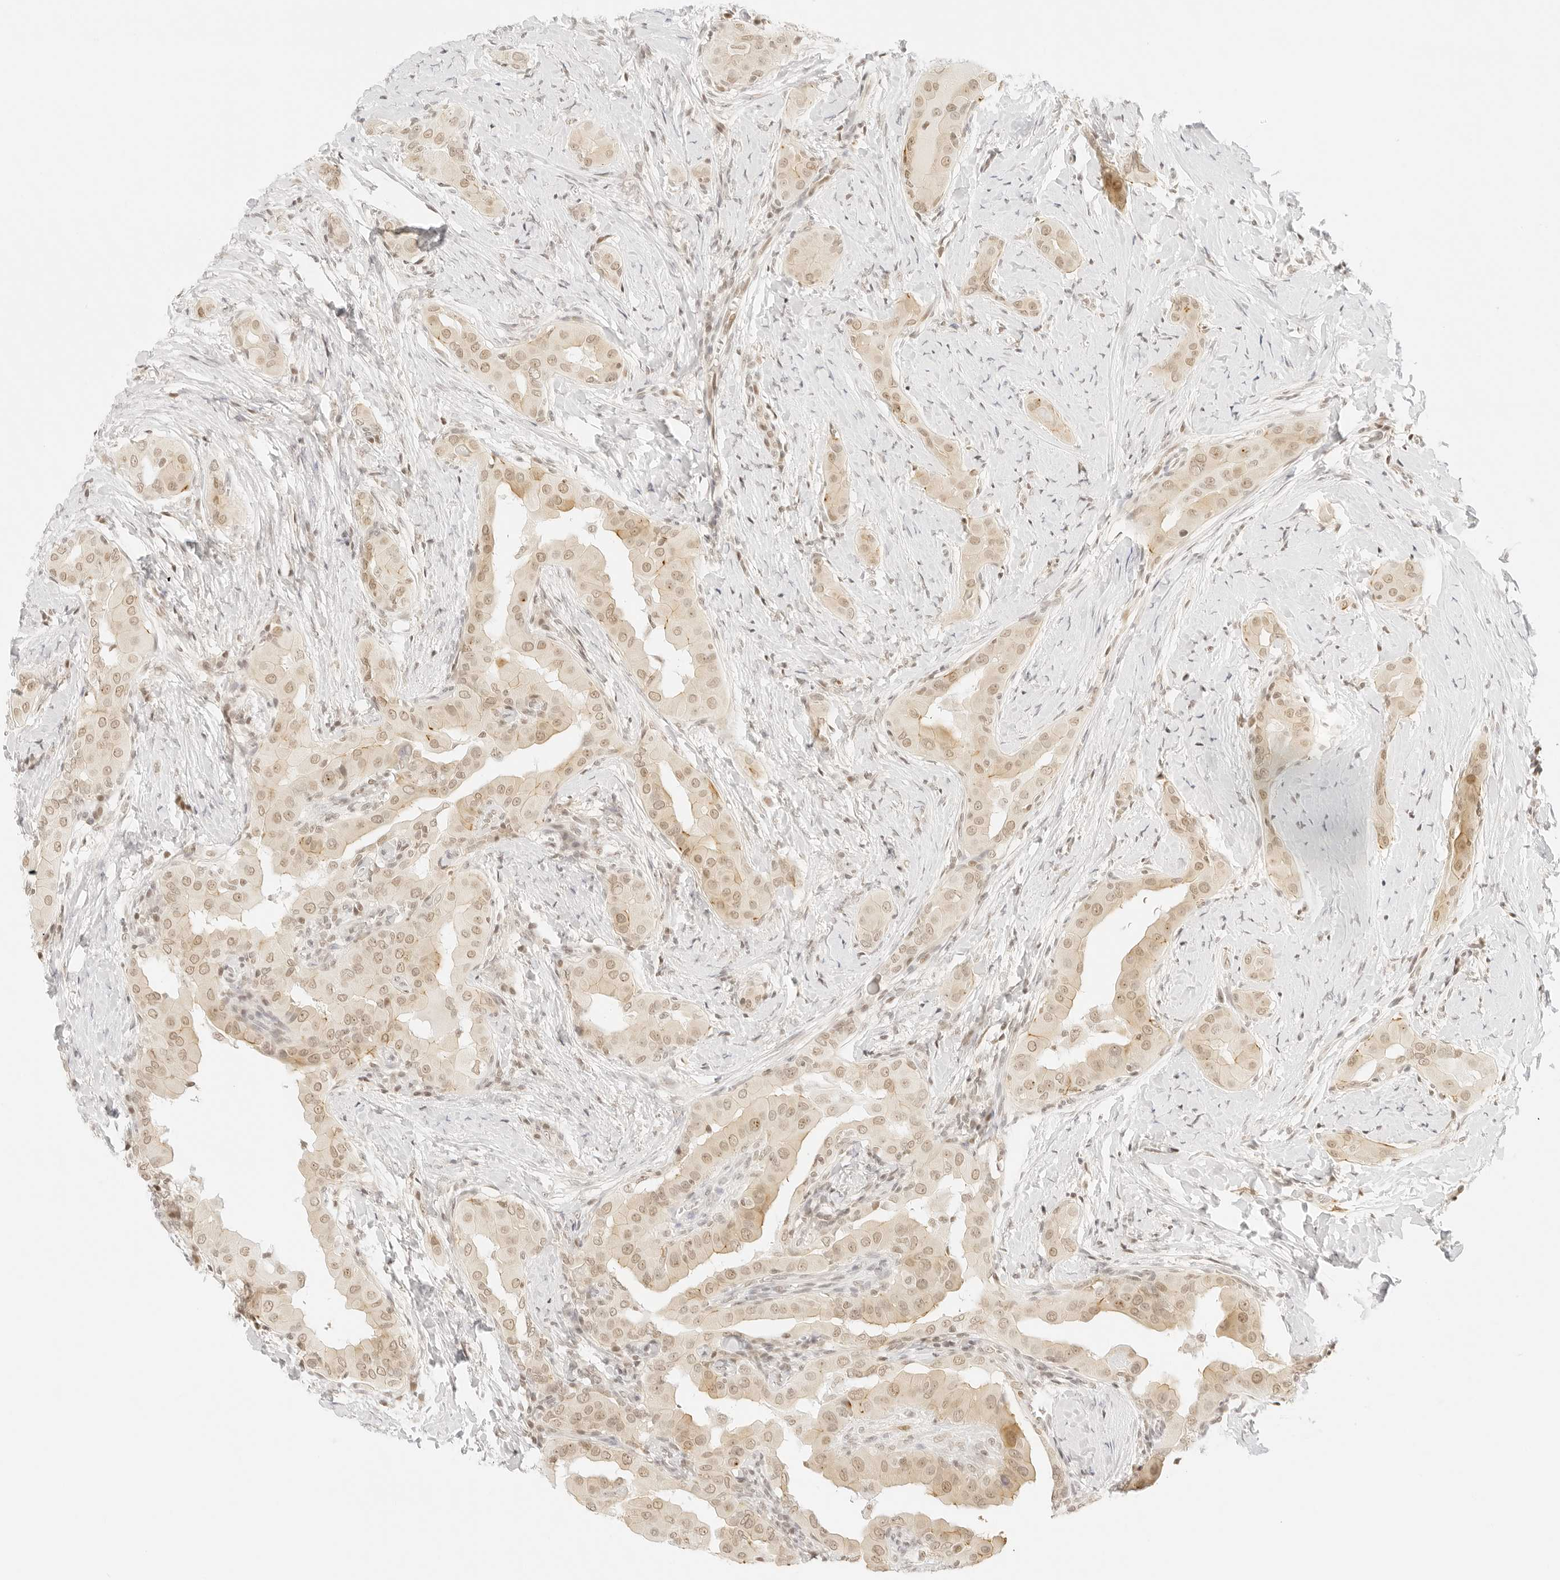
{"staining": {"intensity": "weak", "quantity": ">75%", "location": "cytoplasmic/membranous,nuclear"}, "tissue": "thyroid cancer", "cell_type": "Tumor cells", "image_type": "cancer", "snomed": [{"axis": "morphology", "description": "Papillary adenocarcinoma, NOS"}, {"axis": "topography", "description": "Thyroid gland"}], "caption": "Immunohistochemistry (IHC) staining of thyroid cancer (papillary adenocarcinoma), which exhibits low levels of weak cytoplasmic/membranous and nuclear expression in approximately >75% of tumor cells indicating weak cytoplasmic/membranous and nuclear protein expression. The staining was performed using DAB (3,3'-diaminobenzidine) (brown) for protein detection and nuclei were counterstained in hematoxylin (blue).", "gene": "GNAS", "patient": {"sex": "male", "age": 33}}